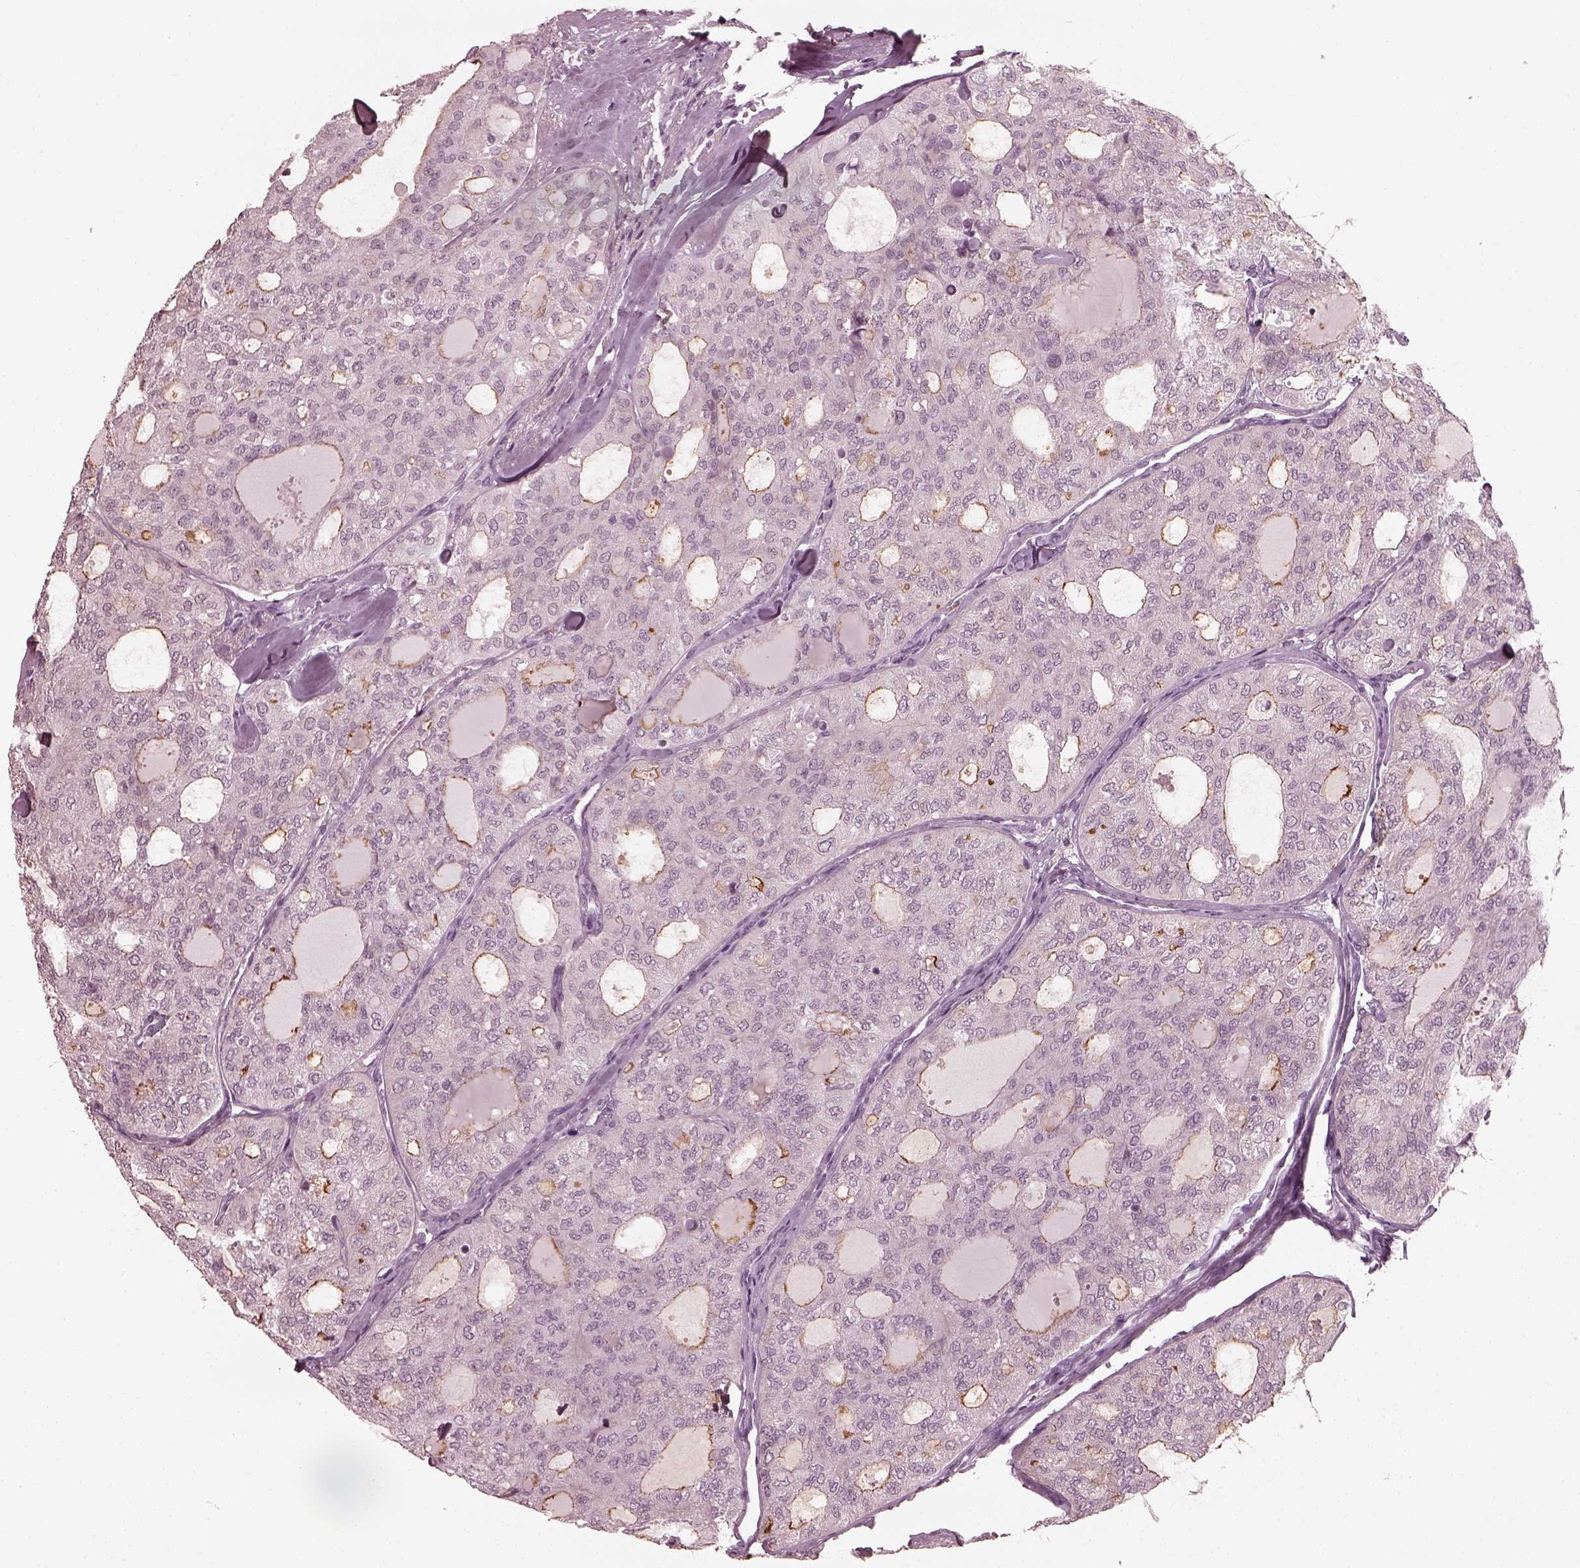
{"staining": {"intensity": "negative", "quantity": "none", "location": "none"}, "tissue": "thyroid cancer", "cell_type": "Tumor cells", "image_type": "cancer", "snomed": [{"axis": "morphology", "description": "Follicular adenoma carcinoma, NOS"}, {"axis": "topography", "description": "Thyroid gland"}], "caption": "The image demonstrates no staining of tumor cells in thyroid cancer.", "gene": "CCDC170", "patient": {"sex": "male", "age": 75}}